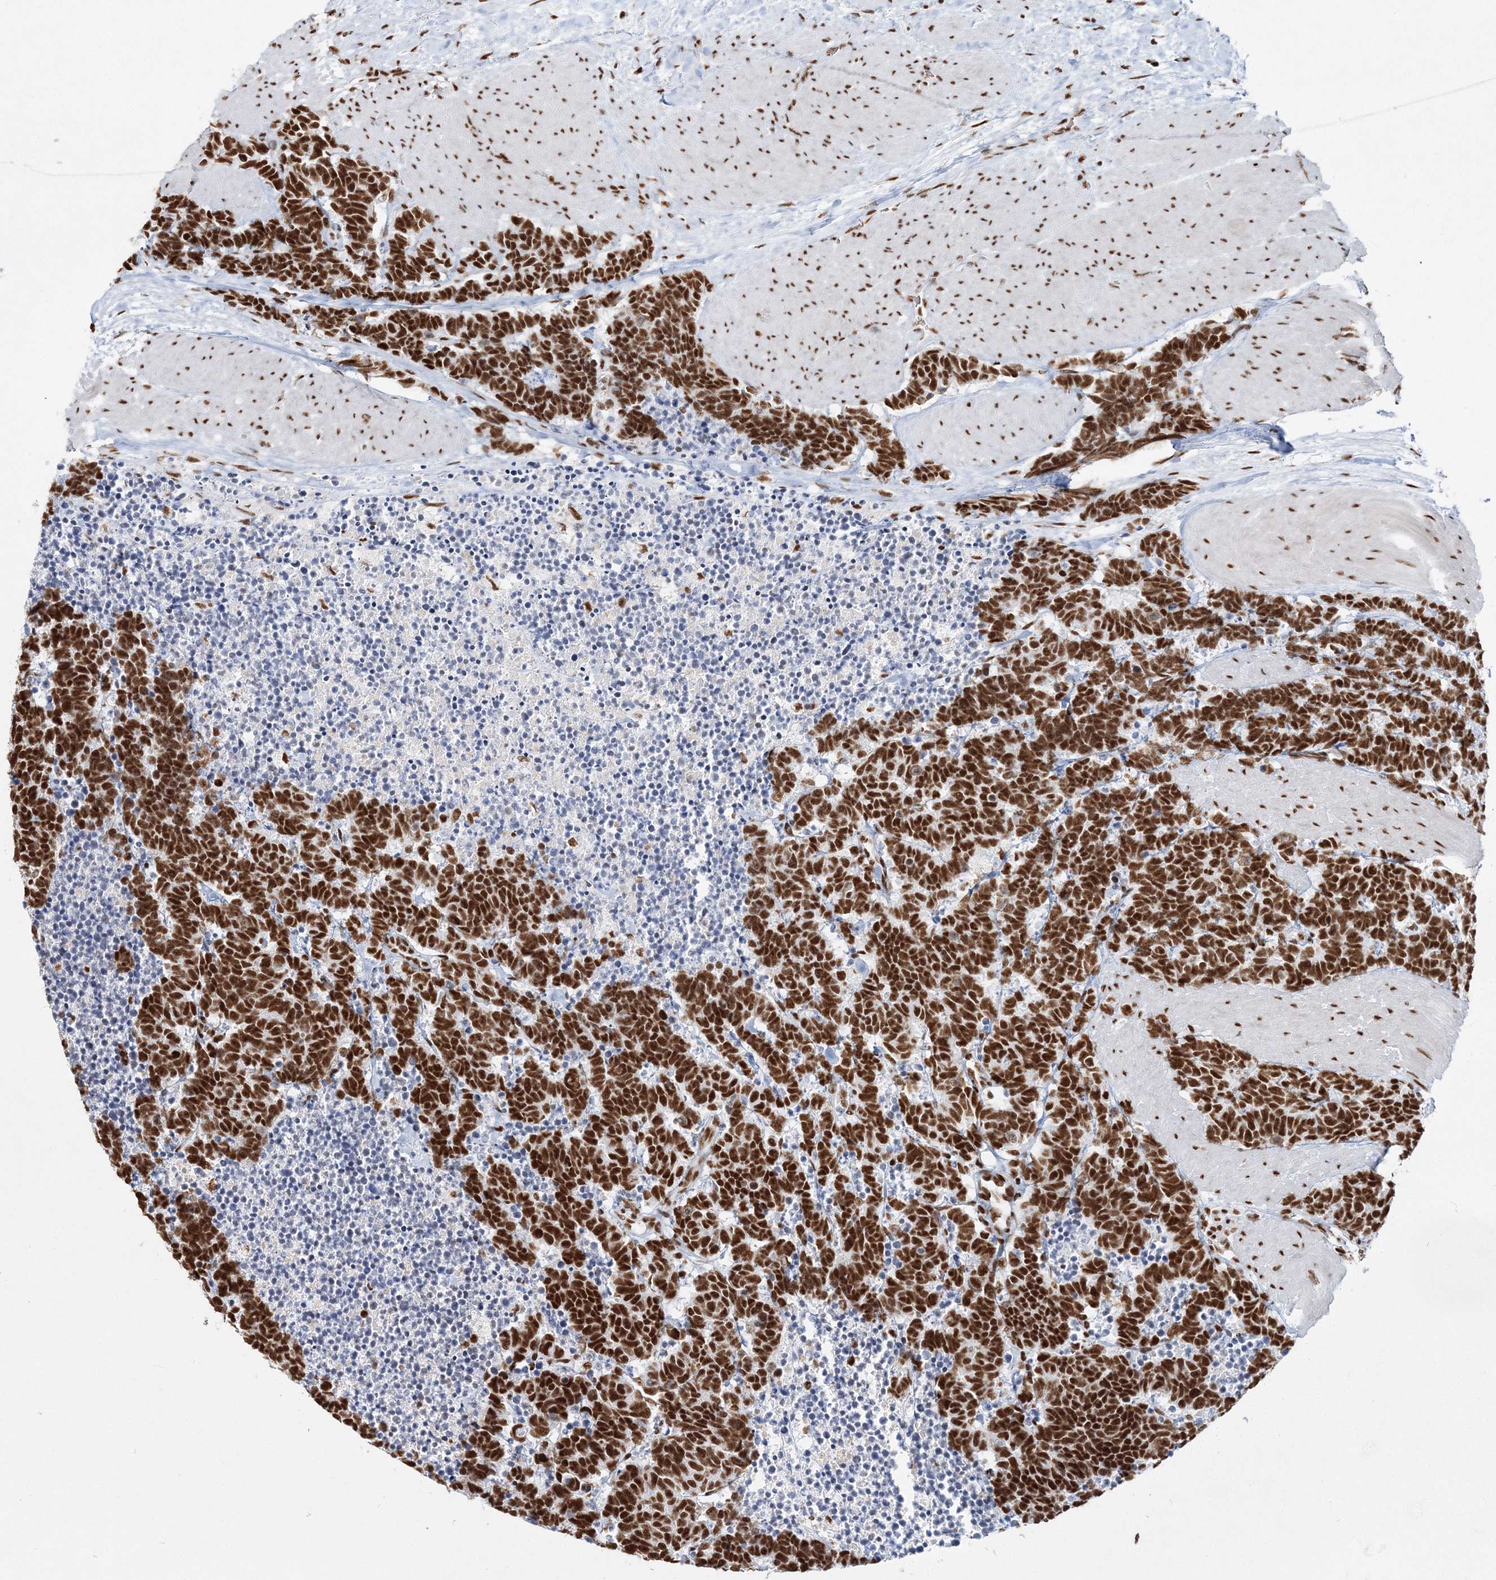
{"staining": {"intensity": "strong", "quantity": ">75%", "location": "nuclear"}, "tissue": "carcinoid", "cell_type": "Tumor cells", "image_type": "cancer", "snomed": [{"axis": "morphology", "description": "Carcinoma, NOS"}, {"axis": "morphology", "description": "Carcinoid, malignant, NOS"}, {"axis": "topography", "description": "Urinary bladder"}], "caption": "Tumor cells demonstrate high levels of strong nuclear positivity in approximately >75% of cells in malignant carcinoid.", "gene": "QRICH1", "patient": {"sex": "male", "age": 57}}